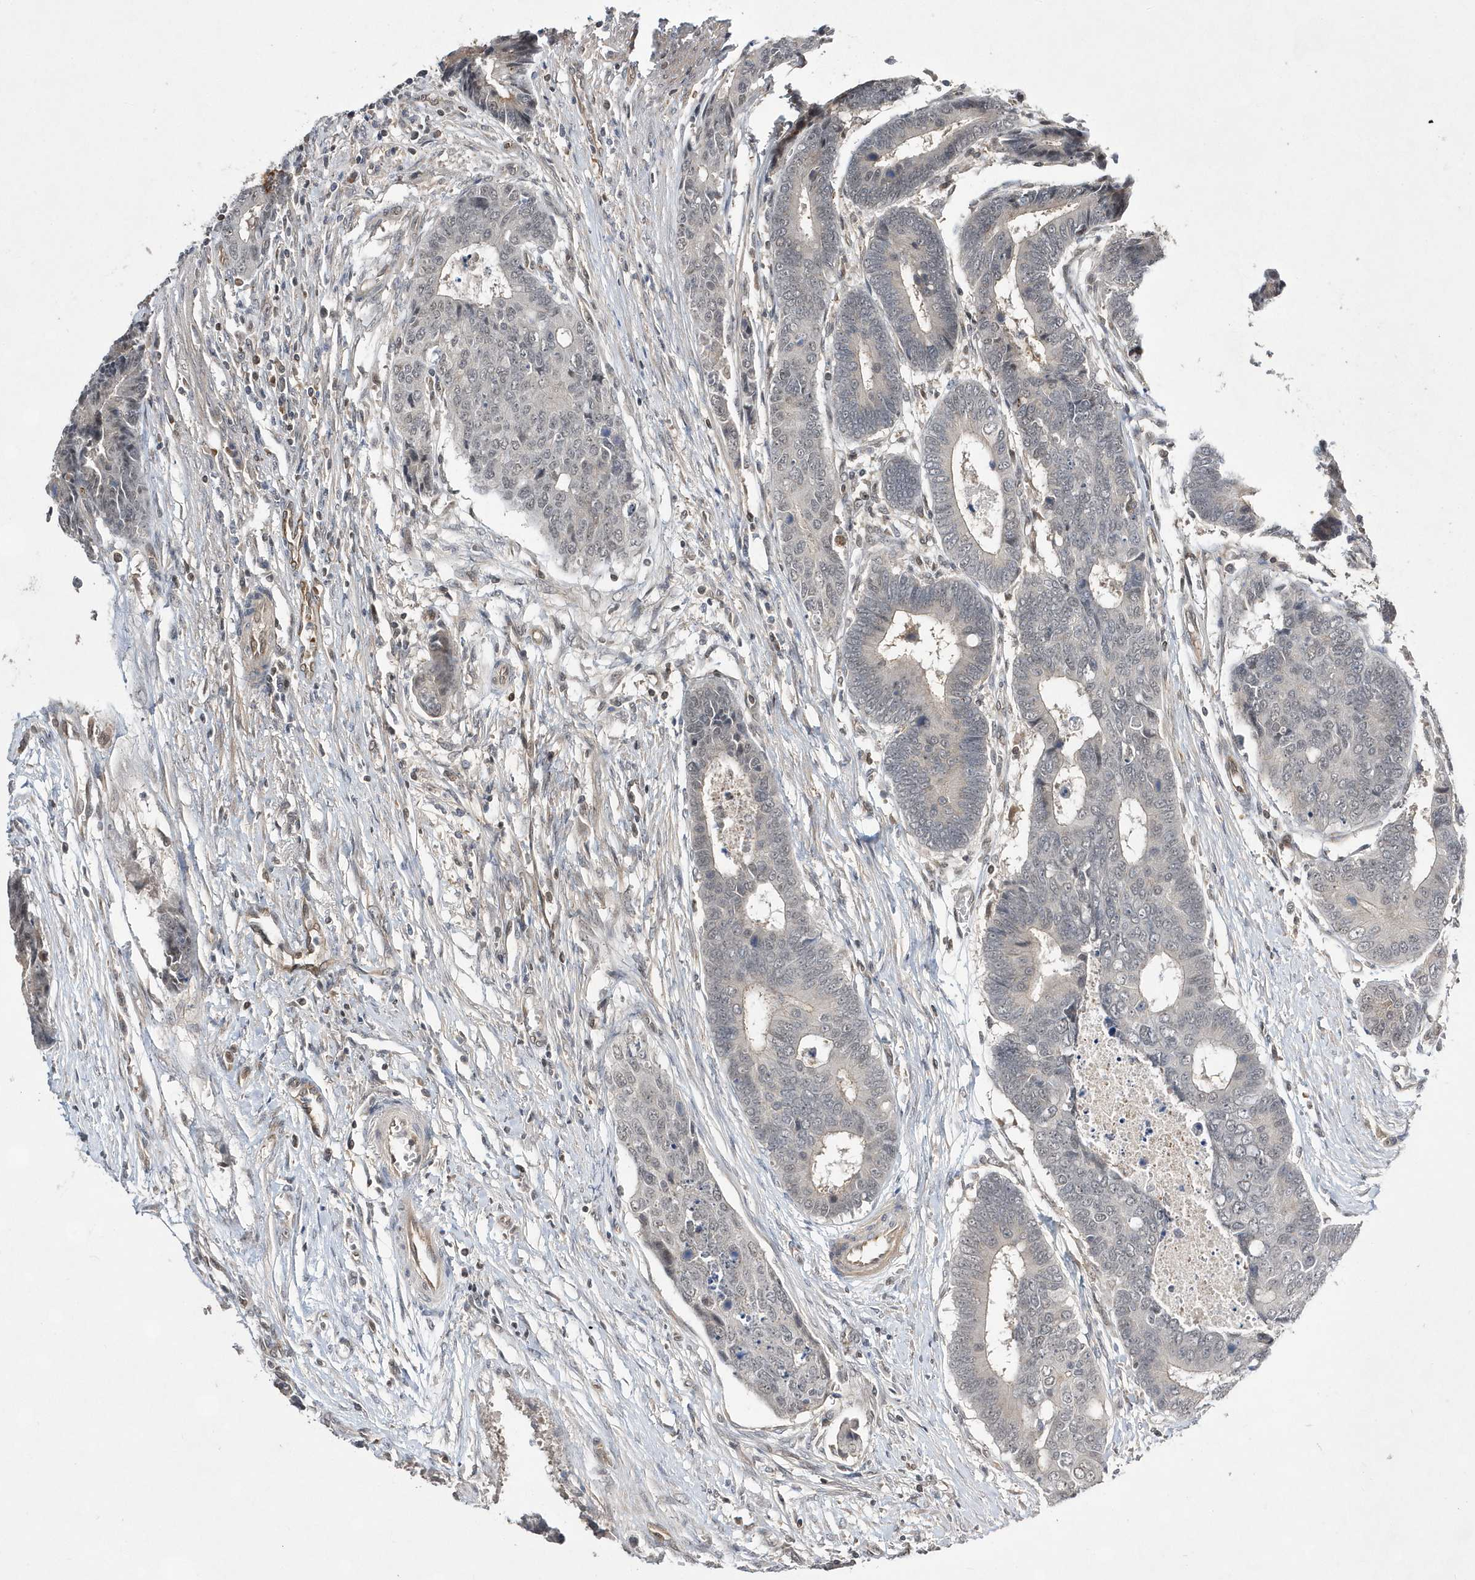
{"staining": {"intensity": "negative", "quantity": "none", "location": "none"}, "tissue": "colorectal cancer", "cell_type": "Tumor cells", "image_type": "cancer", "snomed": [{"axis": "morphology", "description": "Adenocarcinoma, NOS"}, {"axis": "topography", "description": "Rectum"}], "caption": "This is a histopathology image of immunohistochemistry (IHC) staining of colorectal cancer (adenocarcinoma), which shows no staining in tumor cells.", "gene": "TMEM132B", "patient": {"sex": "male", "age": 84}}